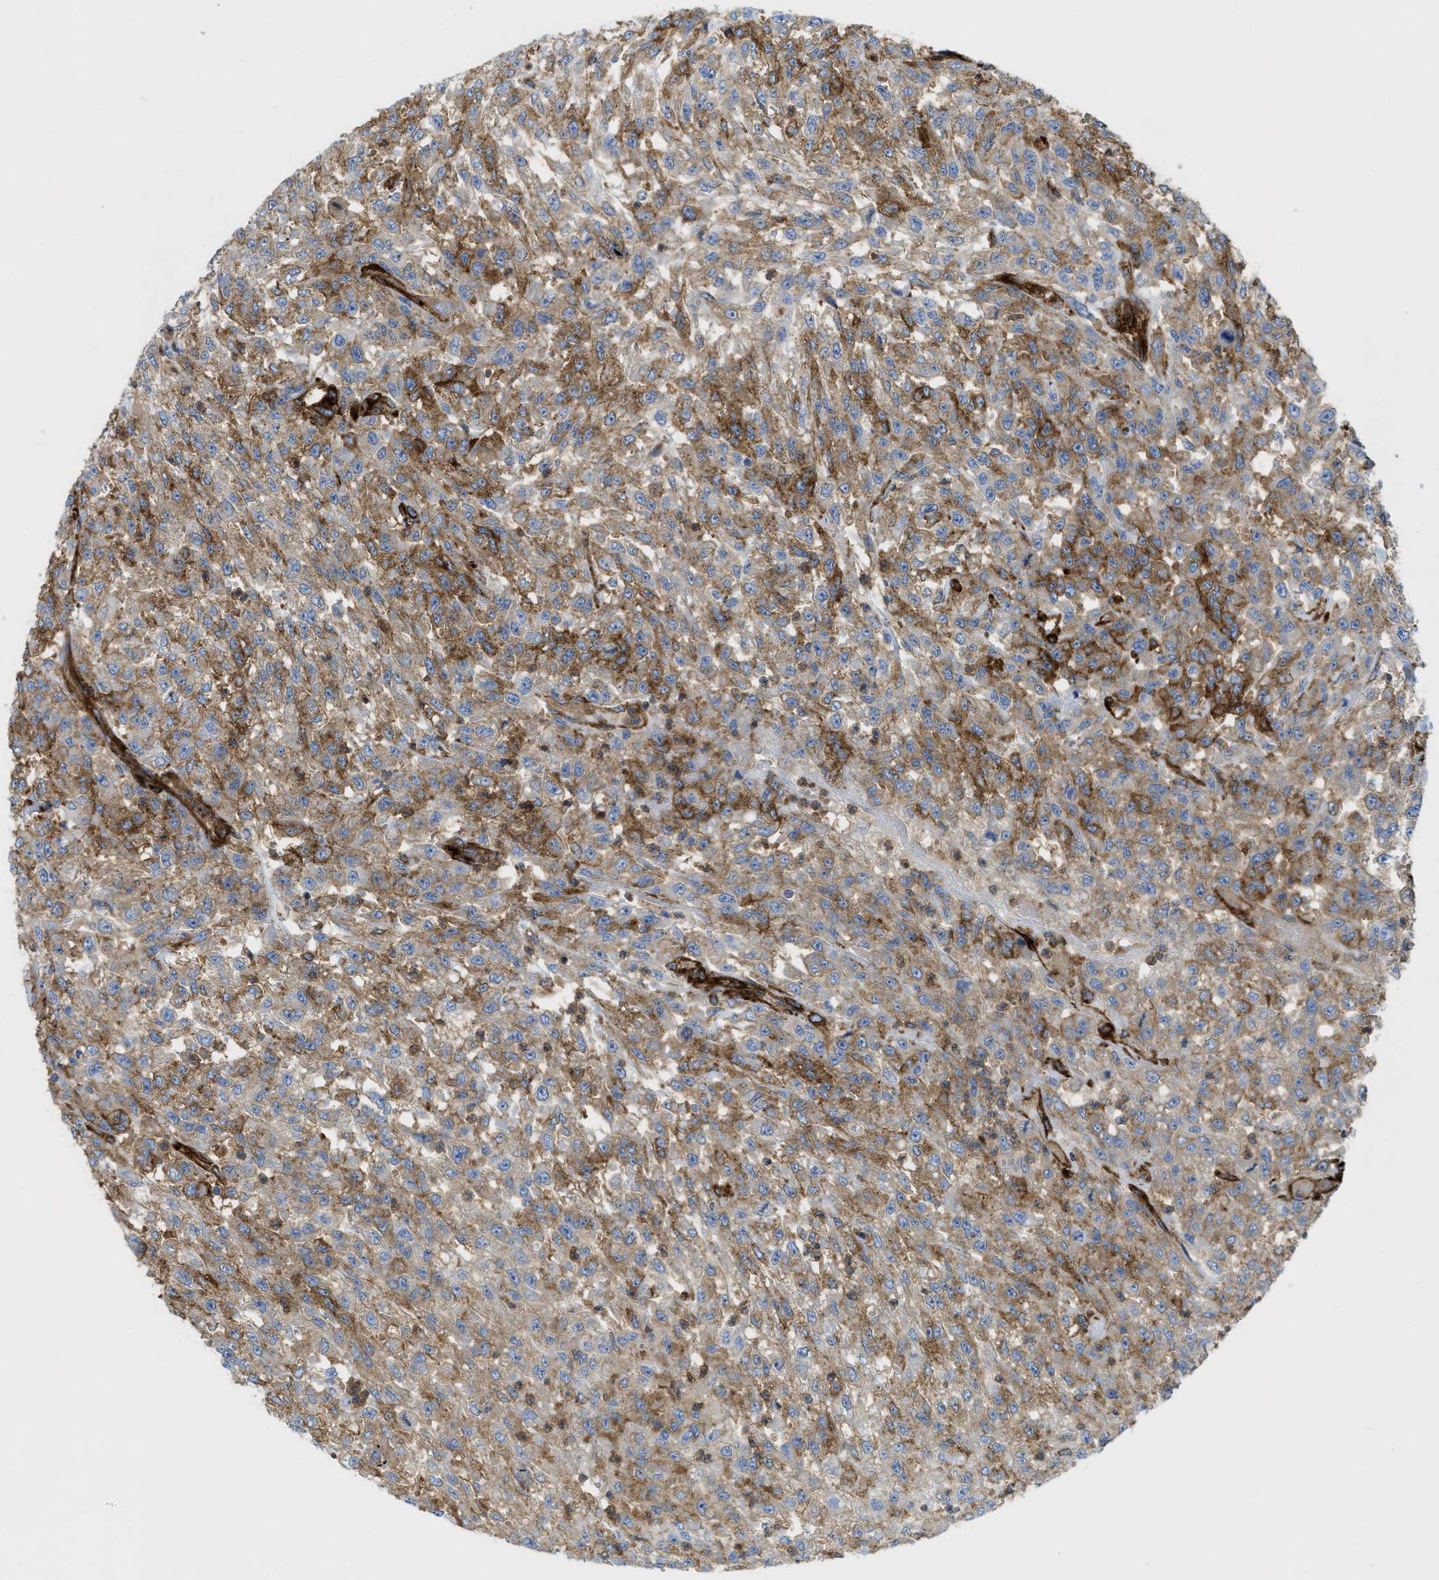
{"staining": {"intensity": "moderate", "quantity": ">75%", "location": "cytoplasmic/membranous"}, "tissue": "urothelial cancer", "cell_type": "Tumor cells", "image_type": "cancer", "snomed": [{"axis": "morphology", "description": "Urothelial carcinoma, High grade"}, {"axis": "topography", "description": "Urinary bladder"}], "caption": "High-grade urothelial carcinoma was stained to show a protein in brown. There is medium levels of moderate cytoplasmic/membranous expression in about >75% of tumor cells.", "gene": "HIP1", "patient": {"sex": "male", "age": 46}}